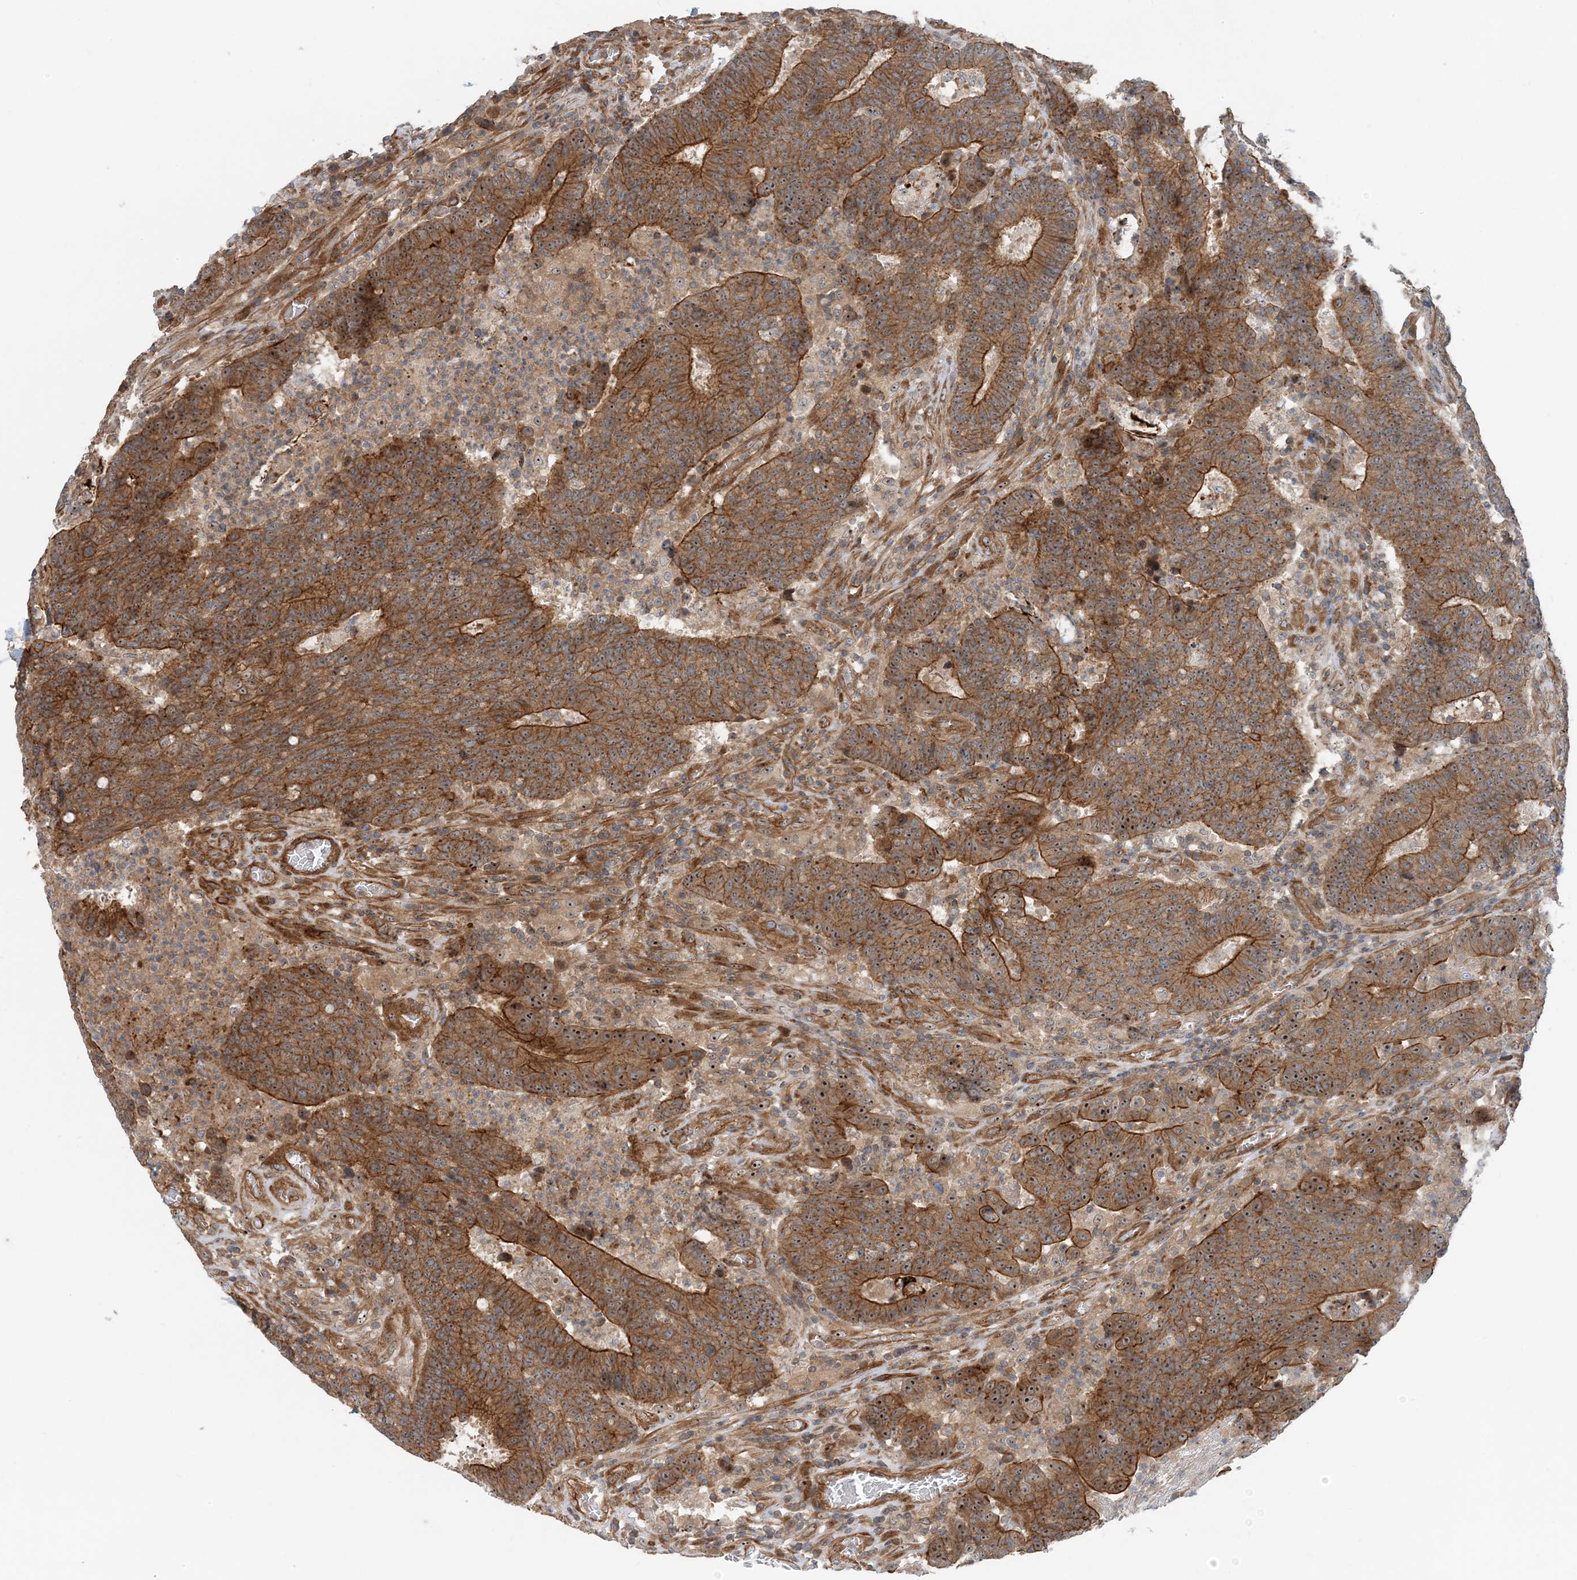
{"staining": {"intensity": "strong", "quantity": ">75%", "location": "cytoplasmic/membranous,nuclear"}, "tissue": "colorectal cancer", "cell_type": "Tumor cells", "image_type": "cancer", "snomed": [{"axis": "morphology", "description": "Adenocarcinoma, NOS"}, {"axis": "topography", "description": "Colon"}], "caption": "Immunohistochemical staining of human colorectal cancer reveals high levels of strong cytoplasmic/membranous and nuclear positivity in approximately >75% of tumor cells.", "gene": "MYL5", "patient": {"sex": "female", "age": 75}}